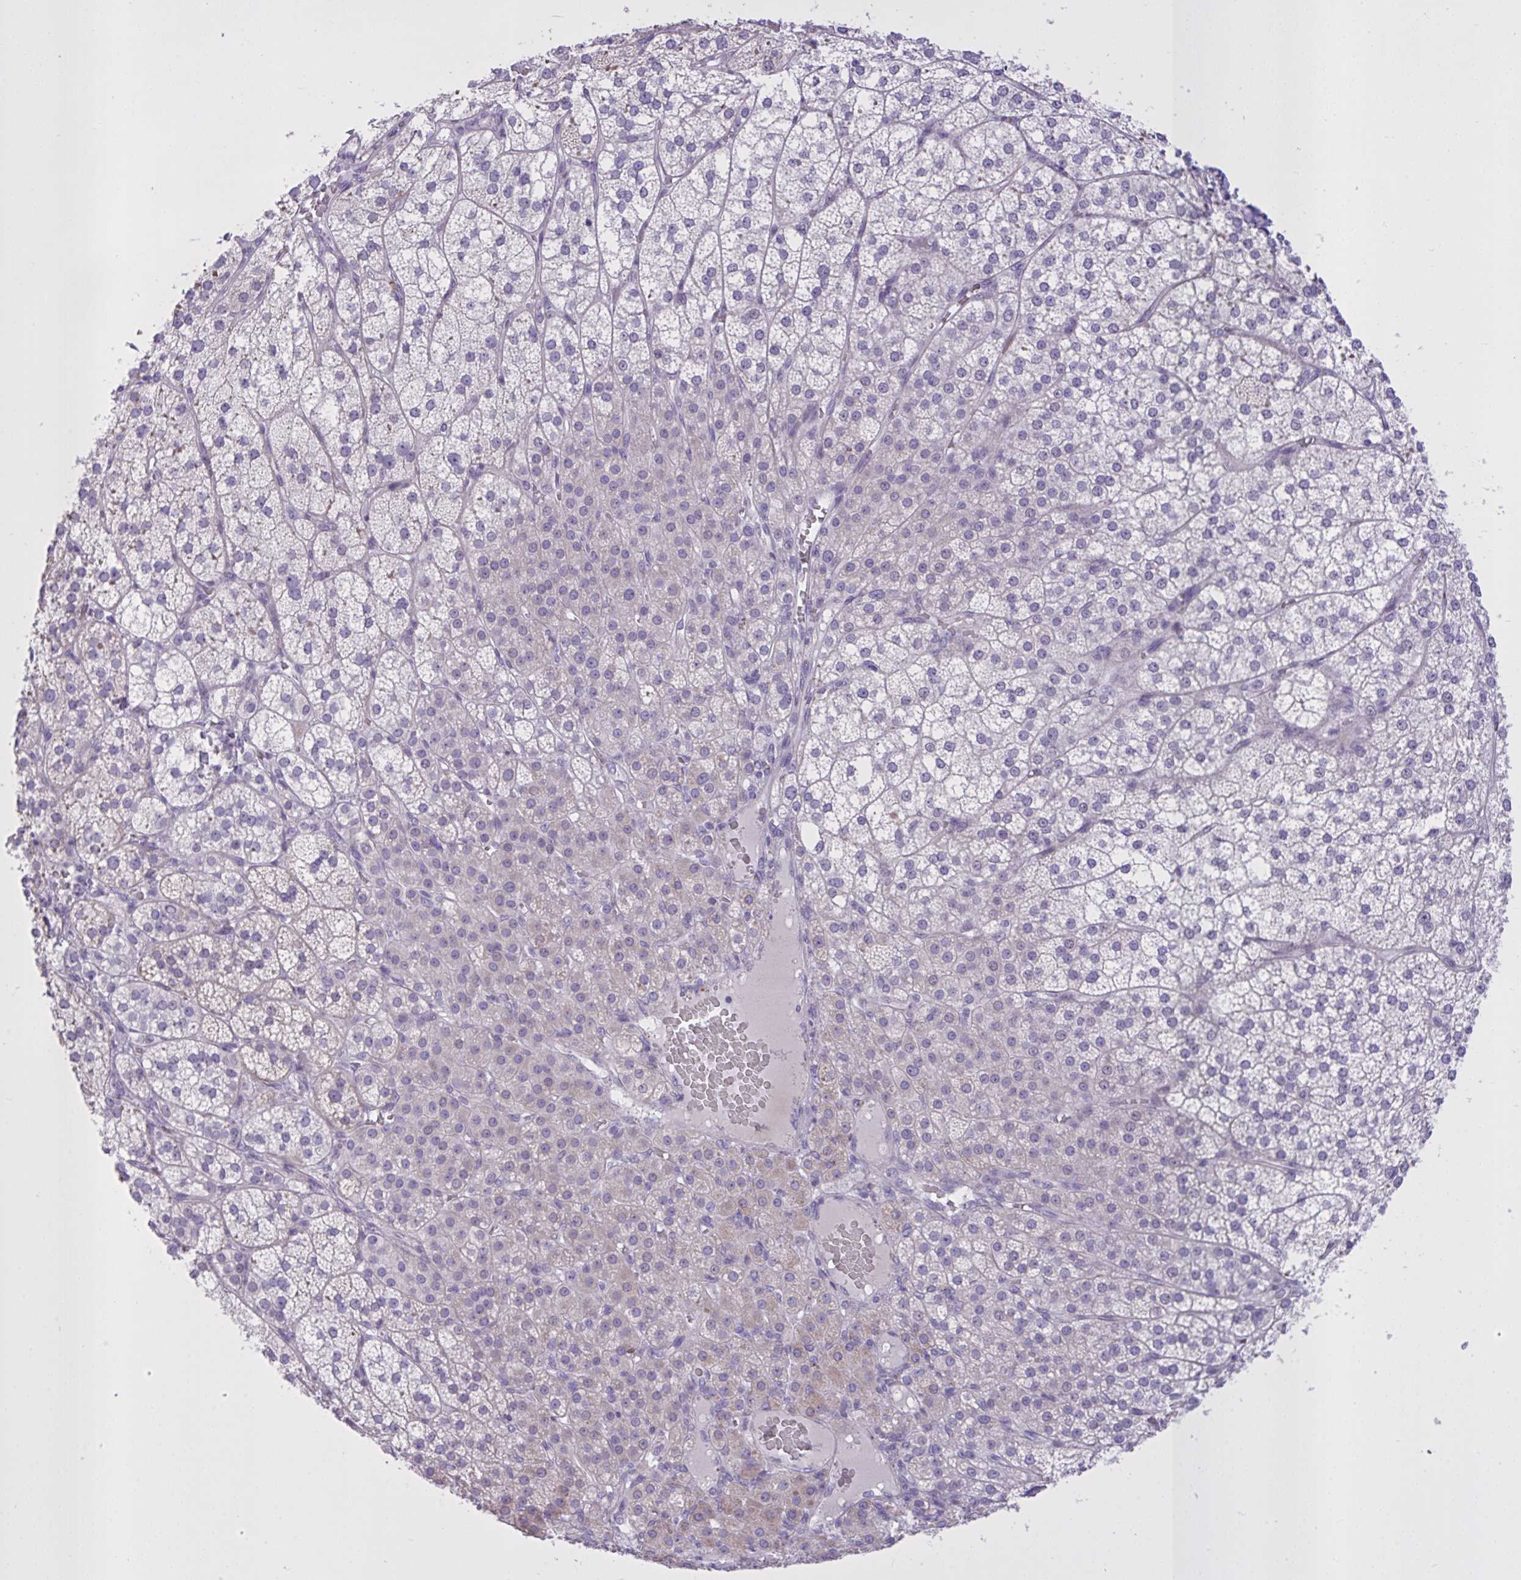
{"staining": {"intensity": "weak", "quantity": "<25%", "location": "cytoplasmic/membranous"}, "tissue": "adrenal gland", "cell_type": "Glandular cells", "image_type": "normal", "snomed": [{"axis": "morphology", "description": "Normal tissue, NOS"}, {"axis": "topography", "description": "Adrenal gland"}], "caption": "This image is of benign adrenal gland stained with immunohistochemistry to label a protein in brown with the nuclei are counter-stained blue. There is no positivity in glandular cells.", "gene": "SPAG1", "patient": {"sex": "female", "age": 60}}